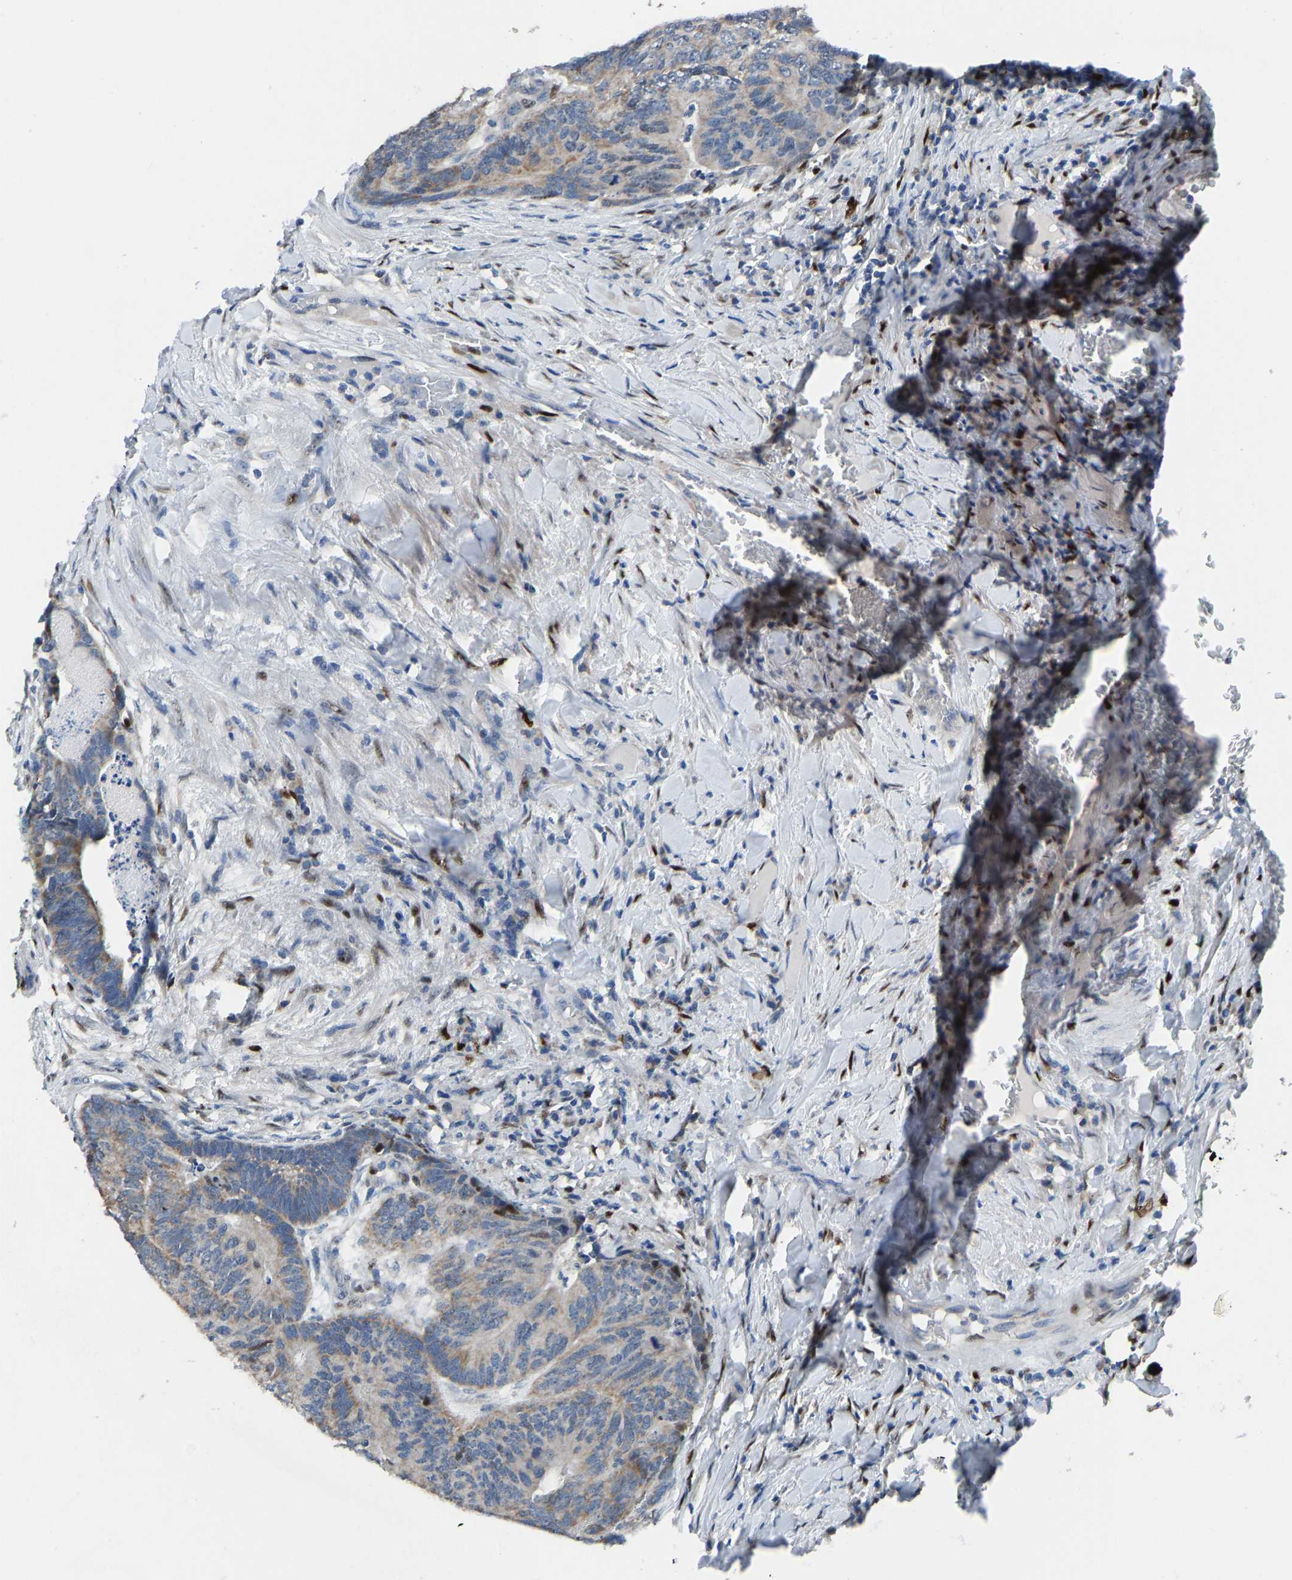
{"staining": {"intensity": "weak", "quantity": "<25%", "location": "cytoplasmic/membranous"}, "tissue": "colorectal cancer", "cell_type": "Tumor cells", "image_type": "cancer", "snomed": [{"axis": "morphology", "description": "Adenocarcinoma, NOS"}, {"axis": "topography", "description": "Colon"}], "caption": "Micrograph shows no significant protein expression in tumor cells of colorectal cancer (adenocarcinoma).", "gene": "EGR1", "patient": {"sex": "female", "age": 67}}